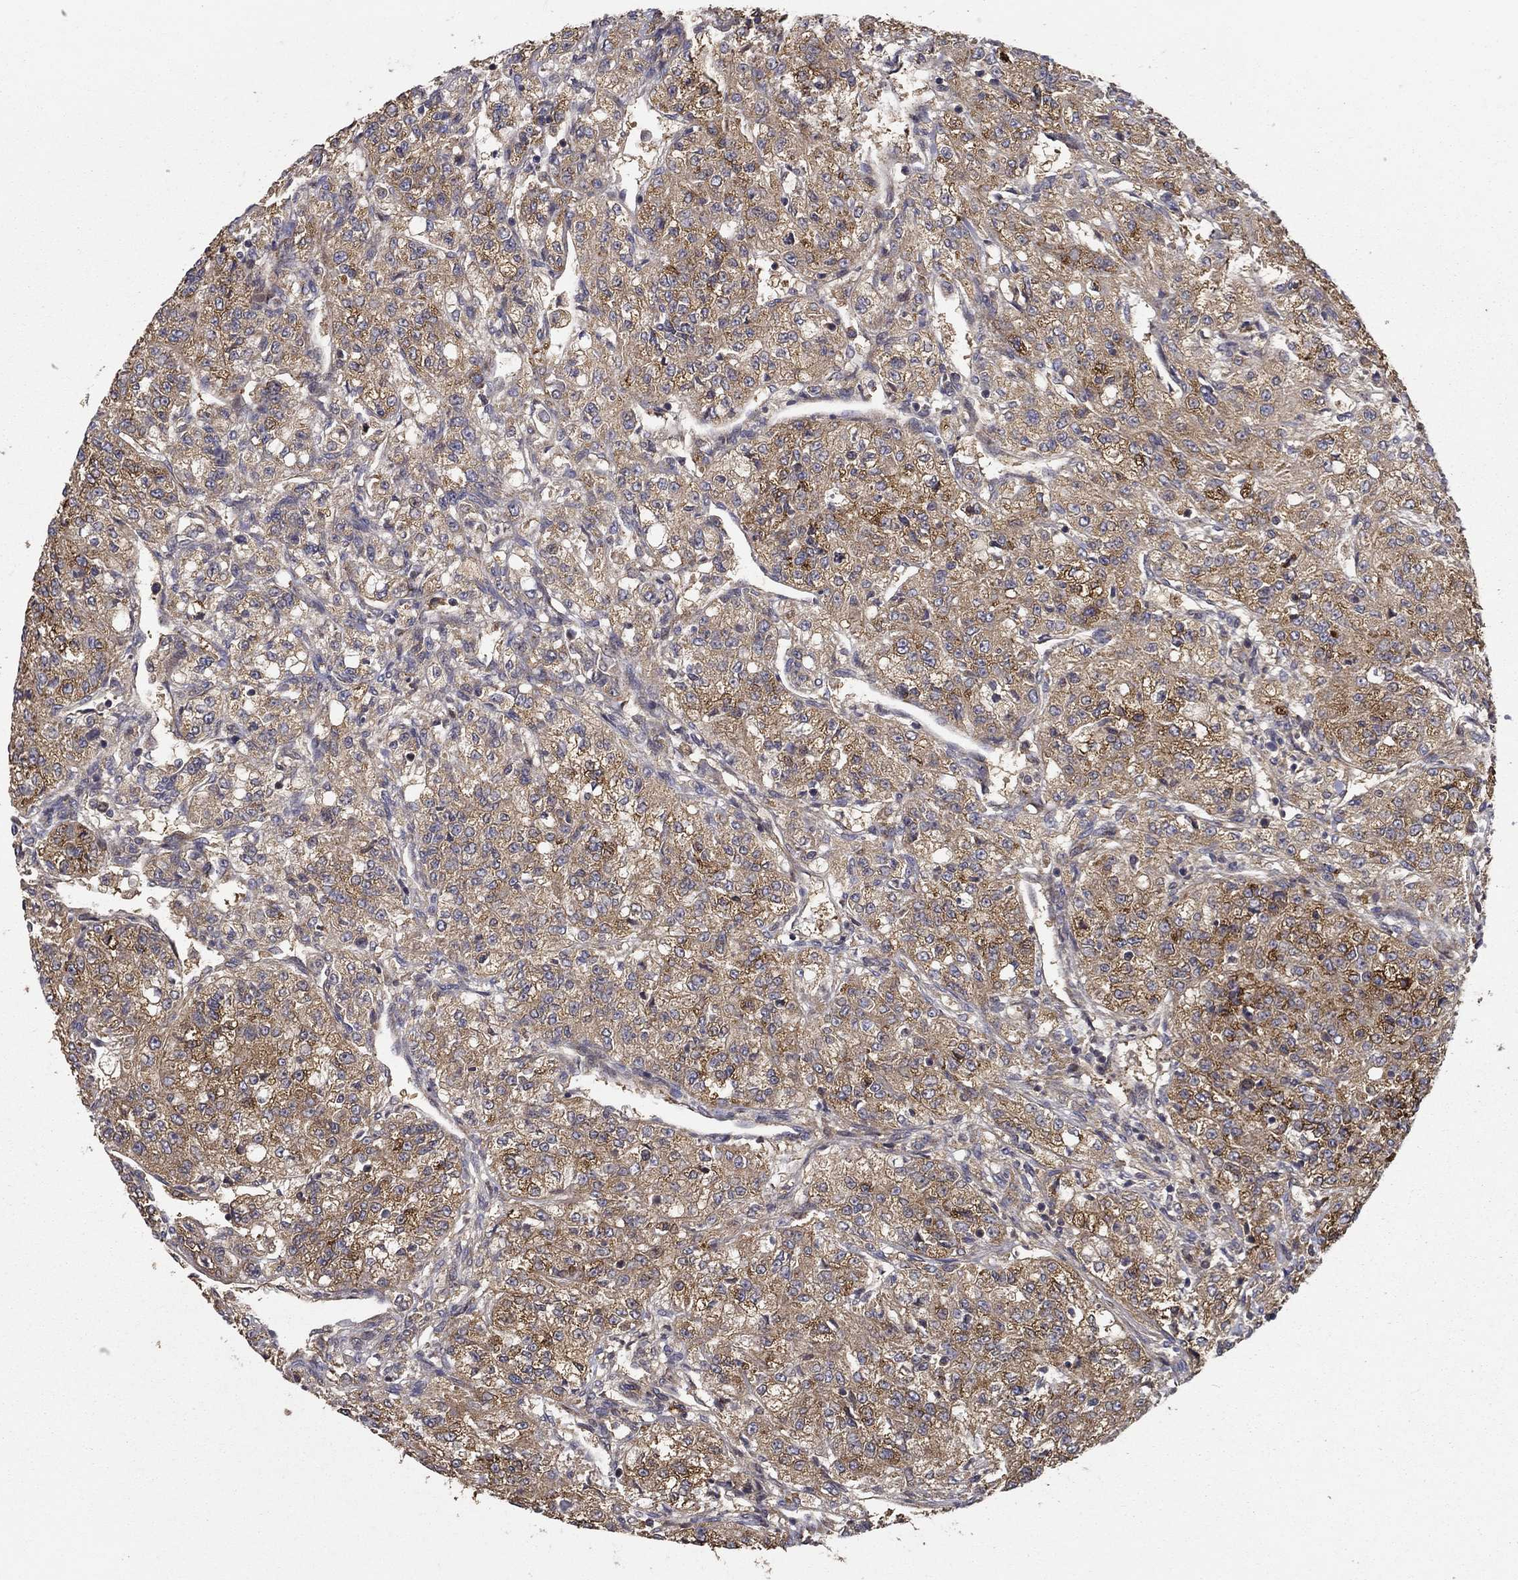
{"staining": {"intensity": "moderate", "quantity": "25%-75%", "location": "cytoplasmic/membranous"}, "tissue": "renal cancer", "cell_type": "Tumor cells", "image_type": "cancer", "snomed": [{"axis": "morphology", "description": "Adenocarcinoma, NOS"}, {"axis": "topography", "description": "Kidney"}], "caption": "IHC (DAB) staining of human renal cancer (adenocarcinoma) reveals moderate cytoplasmic/membranous protein positivity in about 25%-75% of tumor cells.", "gene": "BABAM2", "patient": {"sex": "female", "age": 63}}